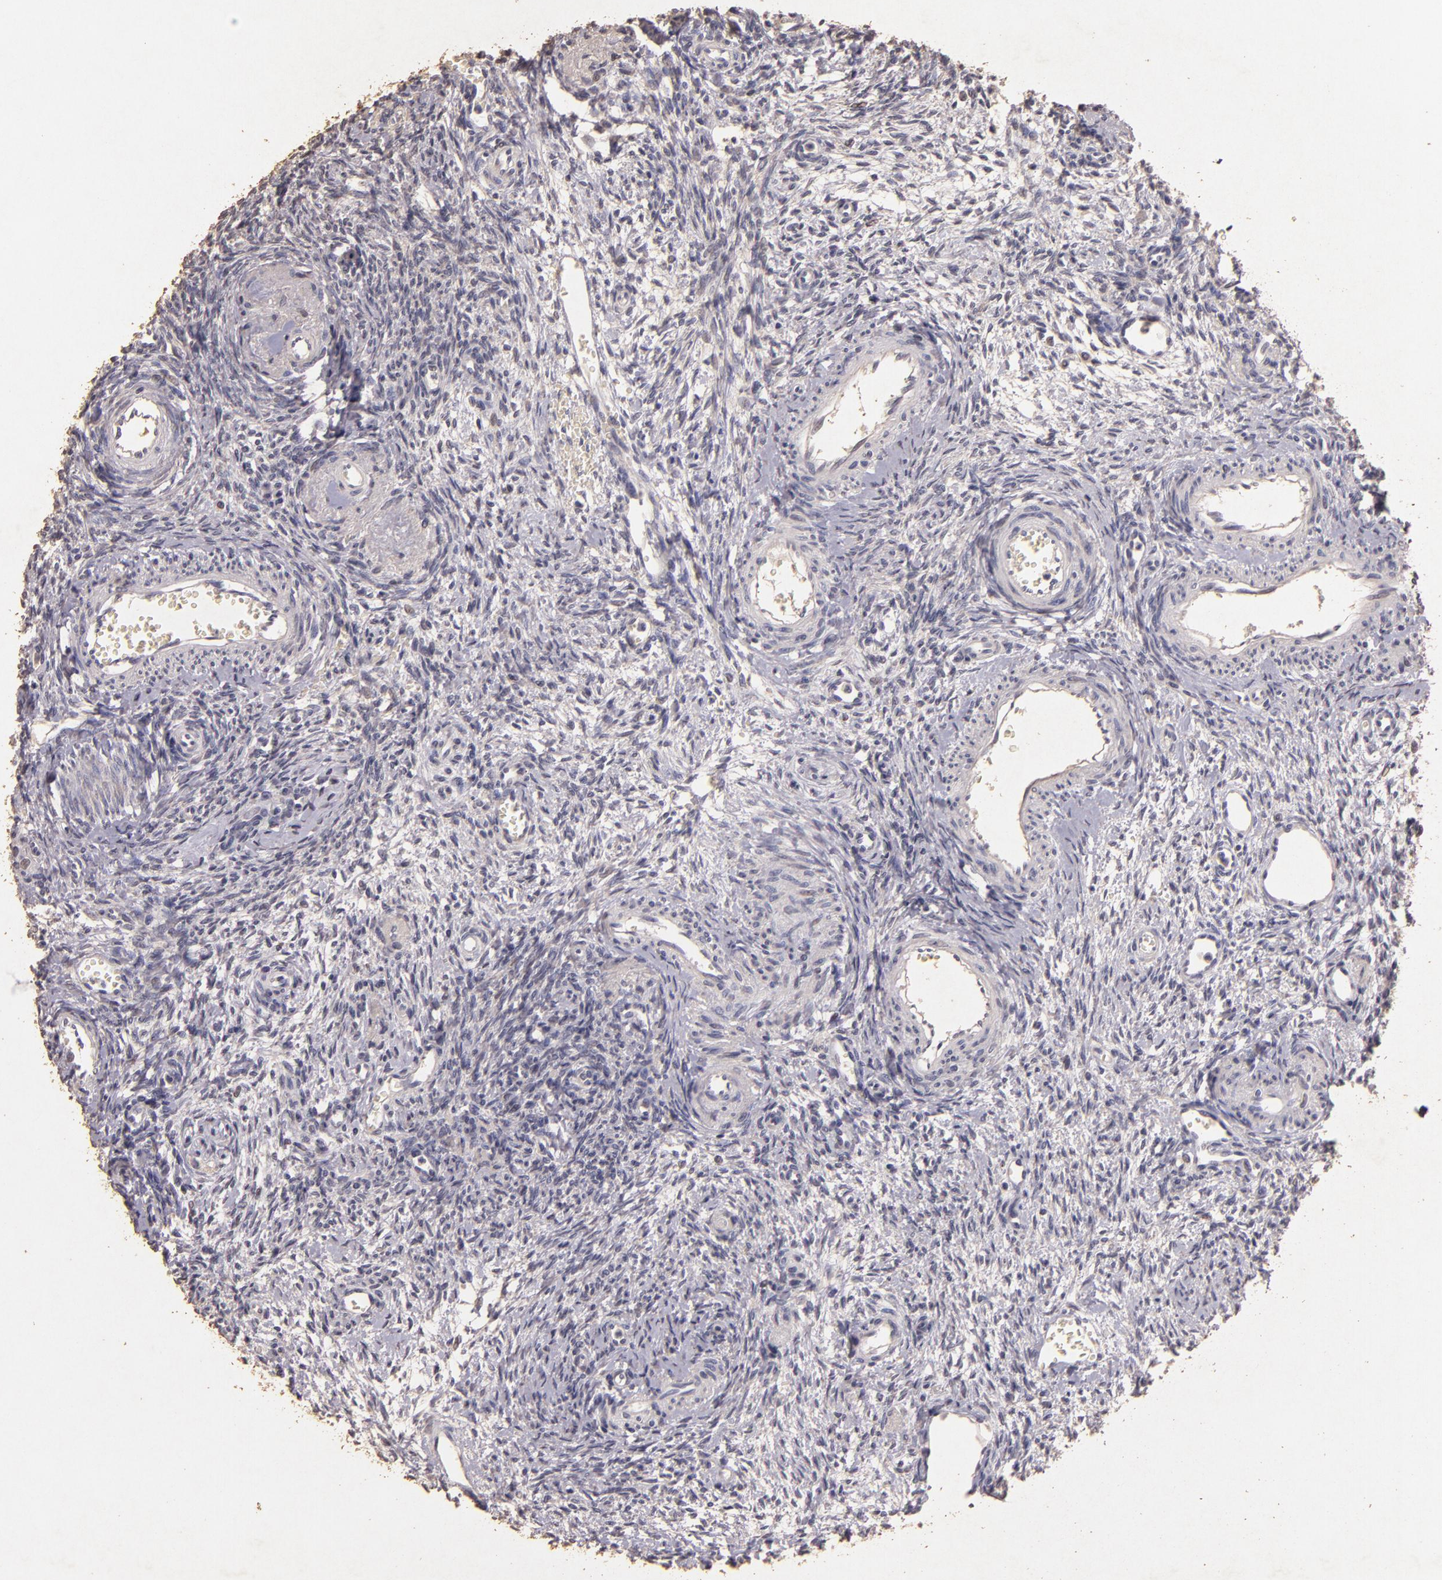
{"staining": {"intensity": "negative", "quantity": "none", "location": "none"}, "tissue": "ovary", "cell_type": "Follicle cells", "image_type": "normal", "snomed": [{"axis": "morphology", "description": "Normal tissue, NOS"}, {"axis": "topography", "description": "Ovary"}], "caption": "This is an immunohistochemistry micrograph of unremarkable ovary. There is no expression in follicle cells.", "gene": "BCL2L13", "patient": {"sex": "female", "age": 39}}